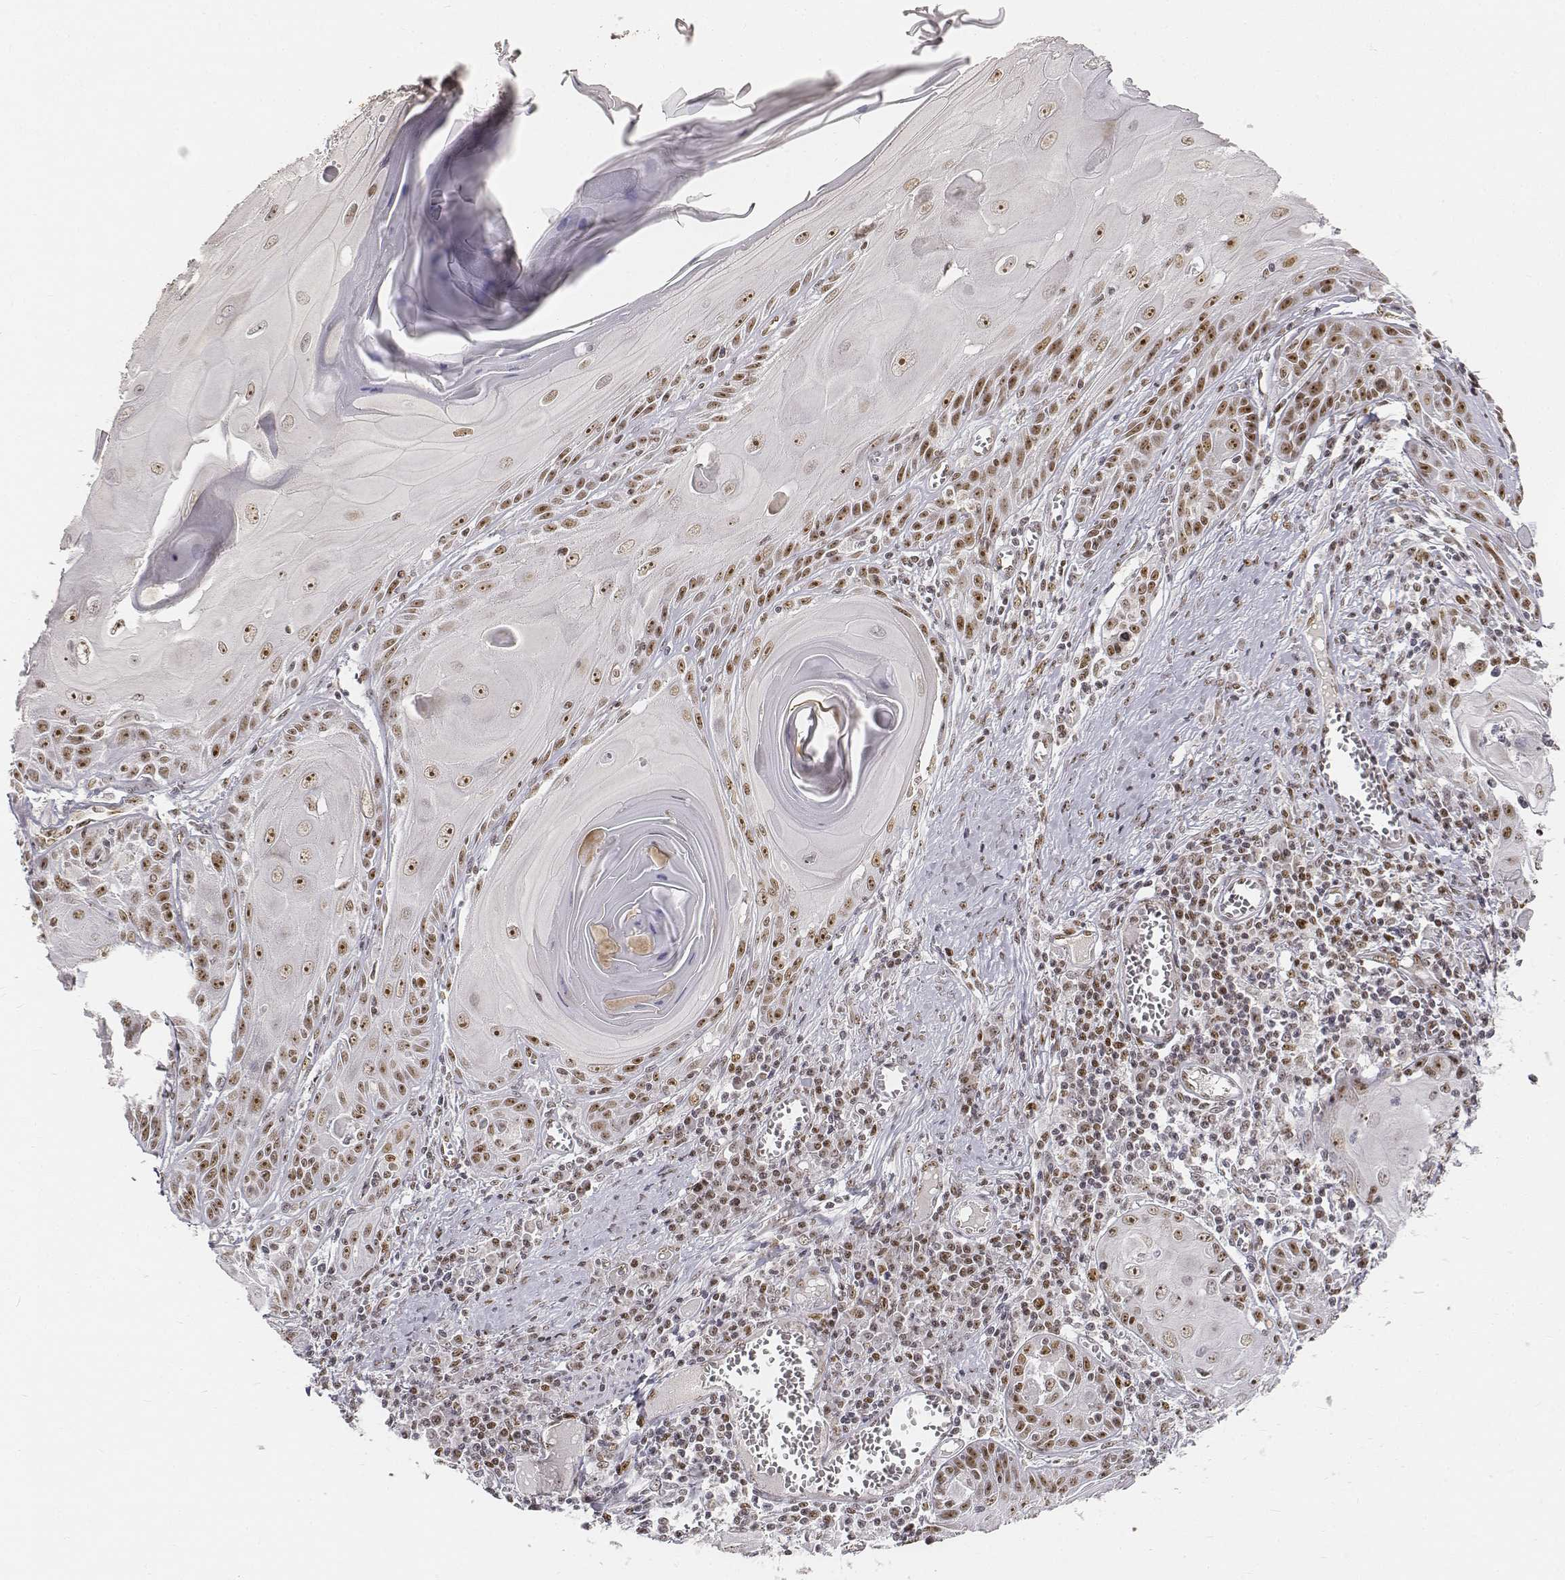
{"staining": {"intensity": "moderate", "quantity": ">75%", "location": "nuclear"}, "tissue": "skin cancer", "cell_type": "Tumor cells", "image_type": "cancer", "snomed": [{"axis": "morphology", "description": "Squamous cell carcinoma, NOS"}, {"axis": "topography", "description": "Skin"}, {"axis": "topography", "description": "Vulva"}], "caption": "Protein expression analysis of skin squamous cell carcinoma displays moderate nuclear expression in approximately >75% of tumor cells.", "gene": "PHF6", "patient": {"sex": "female", "age": 85}}